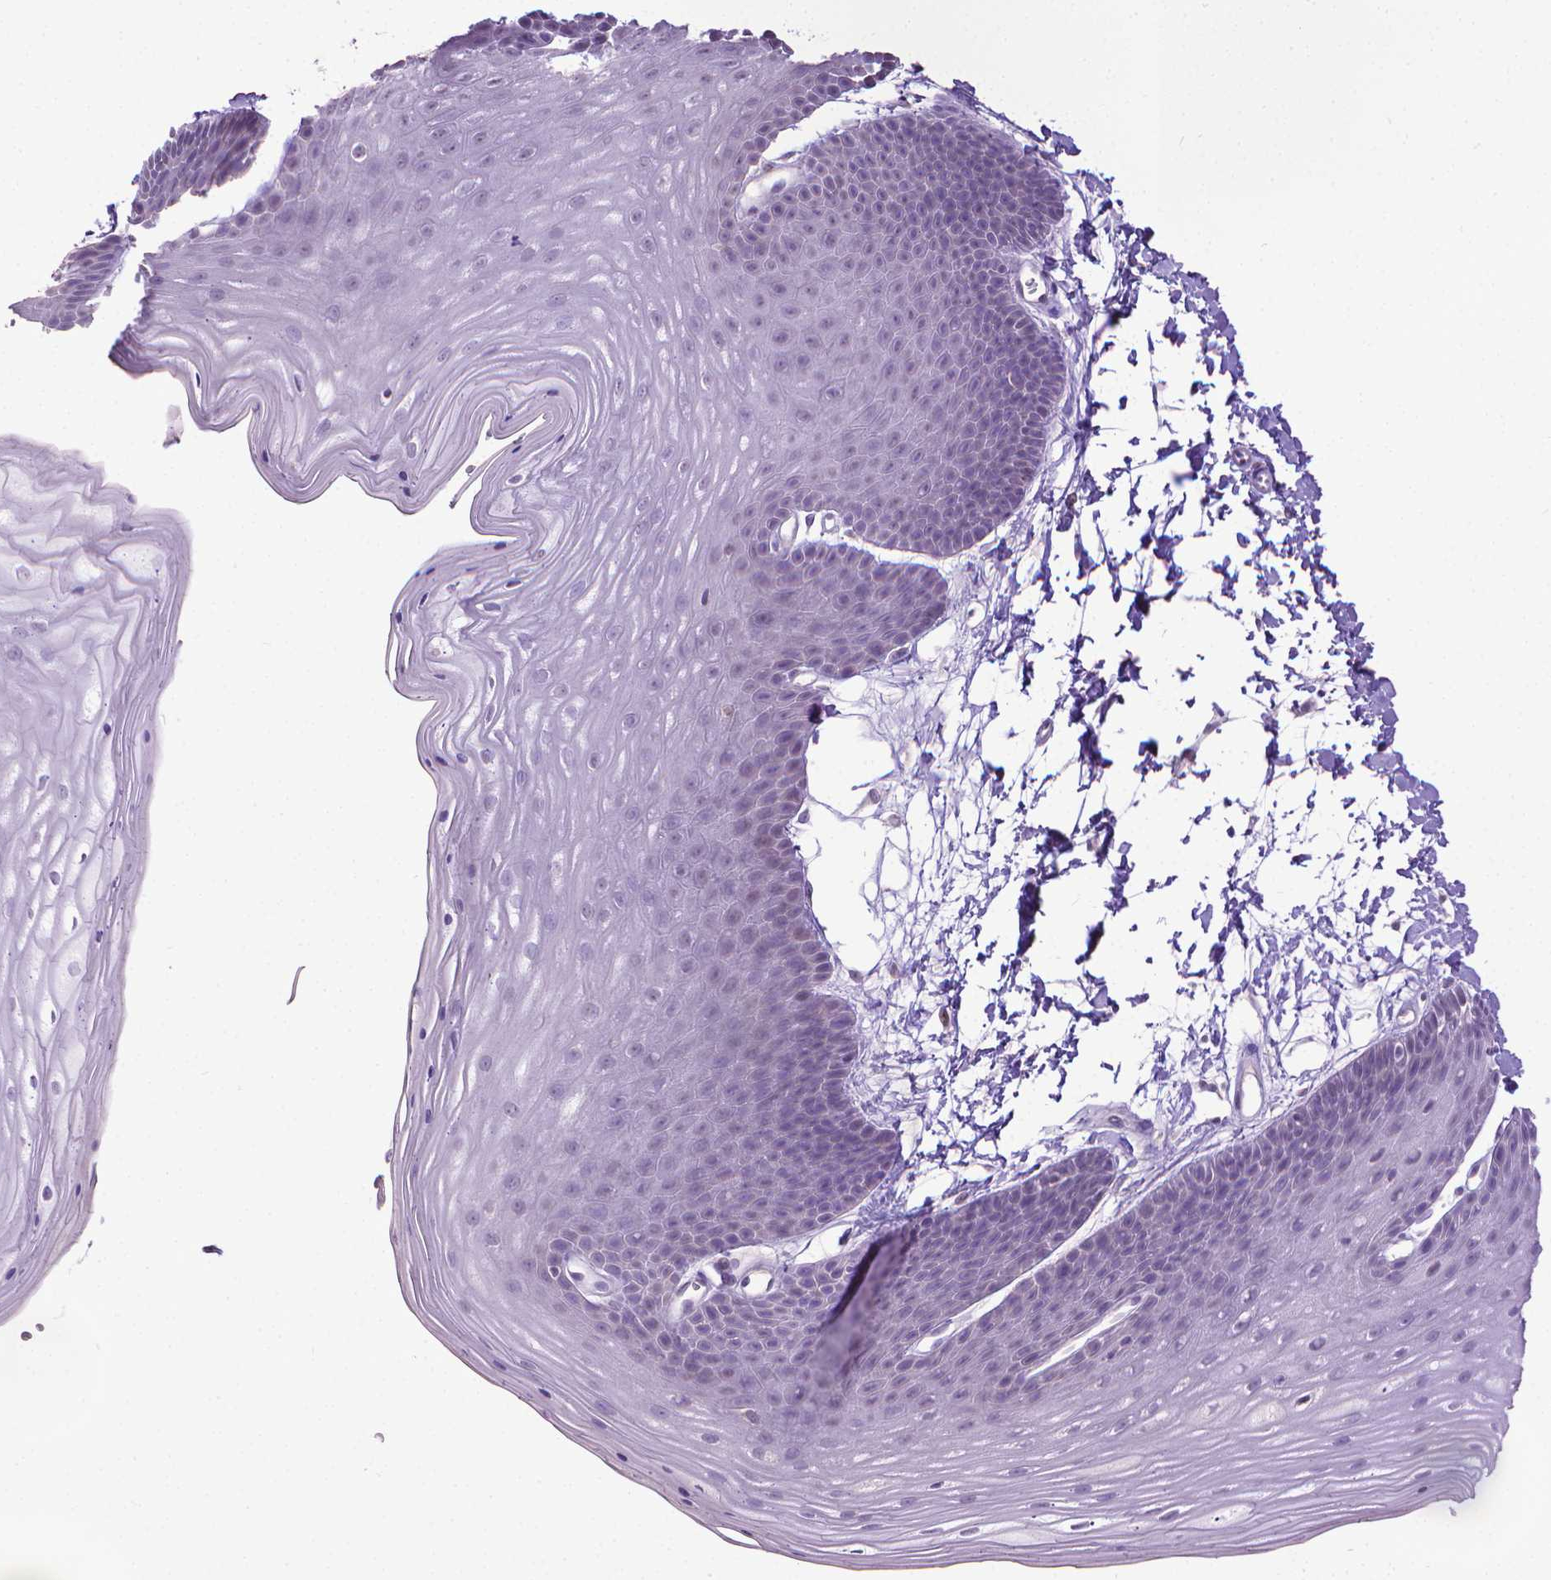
{"staining": {"intensity": "negative", "quantity": "none", "location": "none"}, "tissue": "skin", "cell_type": "Epidermal cells", "image_type": "normal", "snomed": [{"axis": "morphology", "description": "Normal tissue, NOS"}, {"axis": "topography", "description": "Anal"}], "caption": "This is a histopathology image of immunohistochemistry staining of benign skin, which shows no positivity in epidermal cells.", "gene": "KMO", "patient": {"sex": "male", "age": 53}}